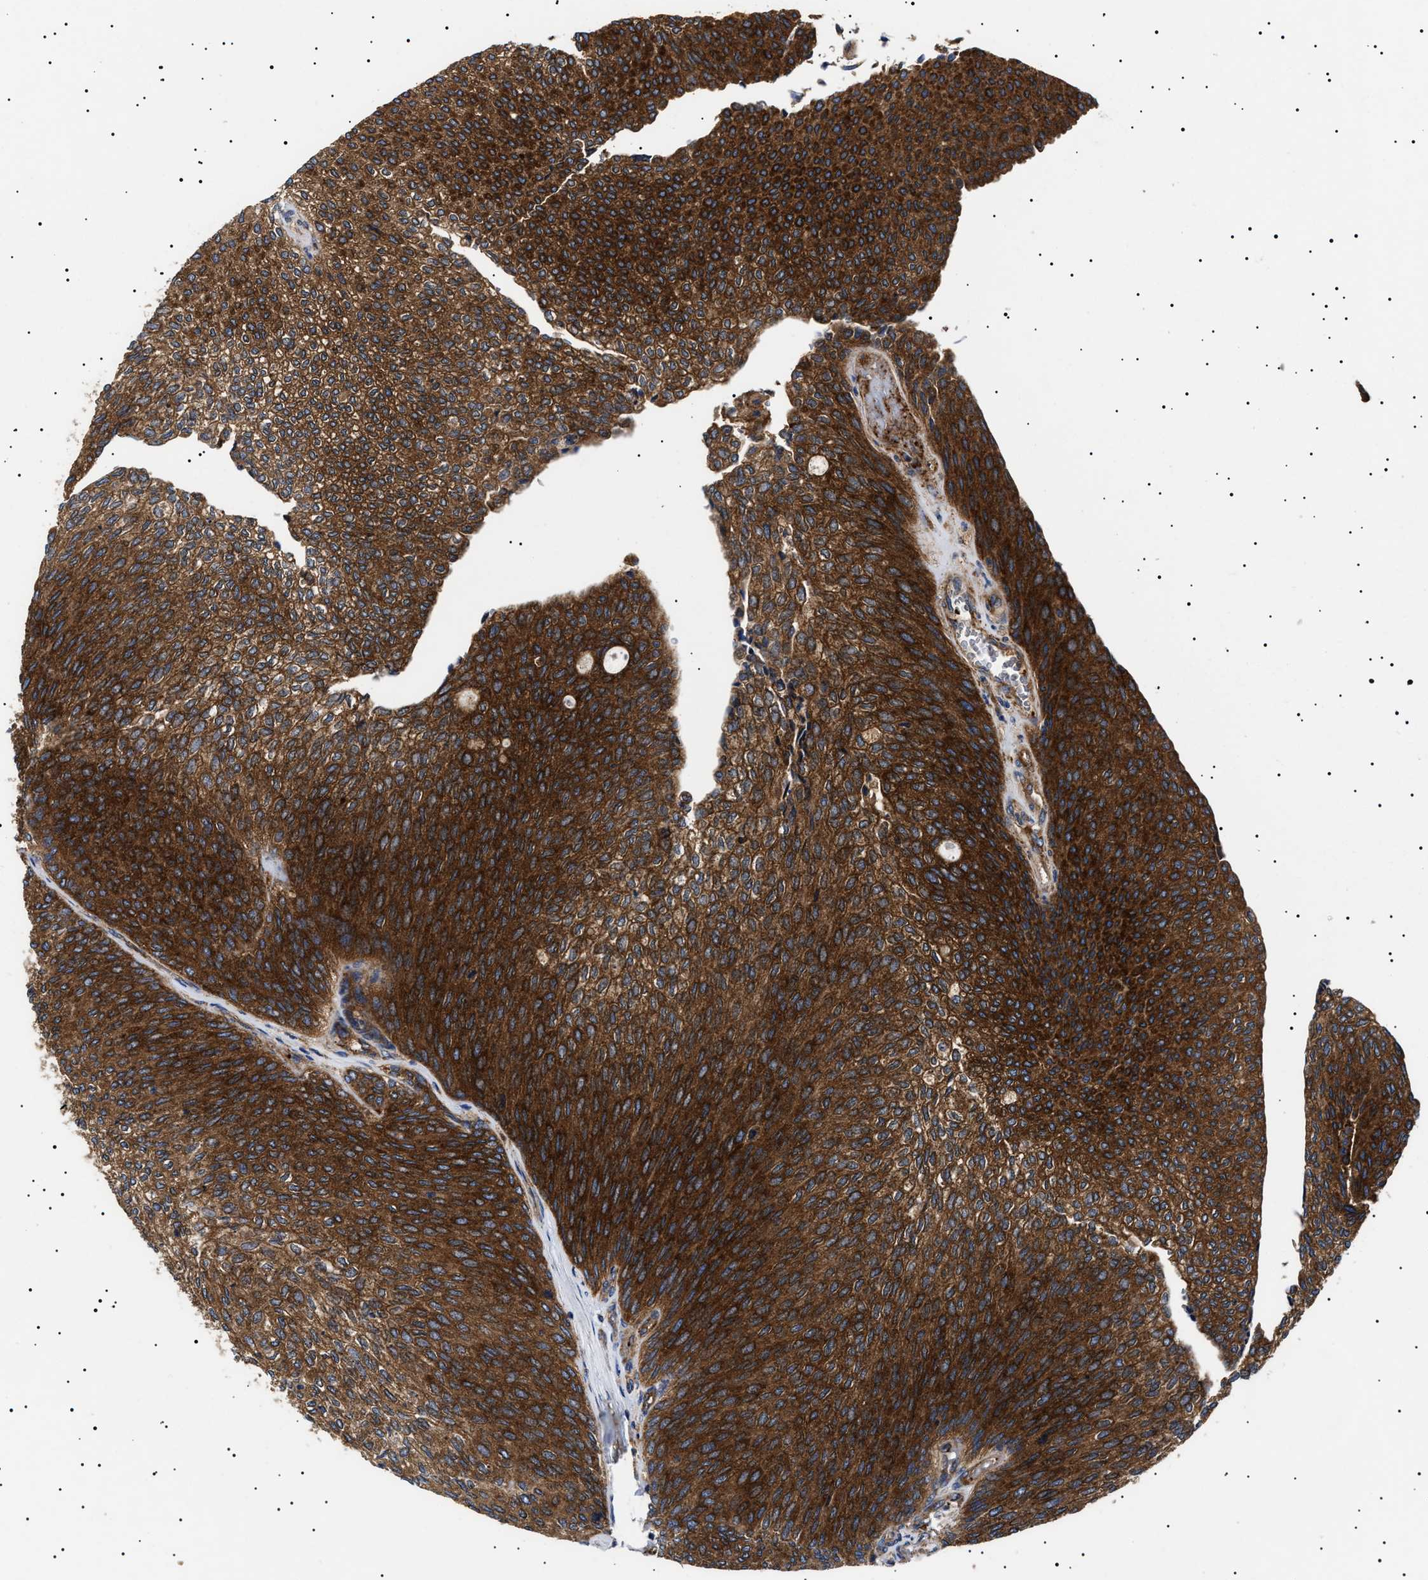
{"staining": {"intensity": "strong", "quantity": ">75%", "location": "cytoplasmic/membranous"}, "tissue": "urothelial cancer", "cell_type": "Tumor cells", "image_type": "cancer", "snomed": [{"axis": "morphology", "description": "Urothelial carcinoma, Low grade"}, {"axis": "topography", "description": "Urinary bladder"}], "caption": "Protein analysis of urothelial carcinoma (low-grade) tissue displays strong cytoplasmic/membranous staining in about >75% of tumor cells. (brown staining indicates protein expression, while blue staining denotes nuclei).", "gene": "TPP2", "patient": {"sex": "female", "age": 79}}